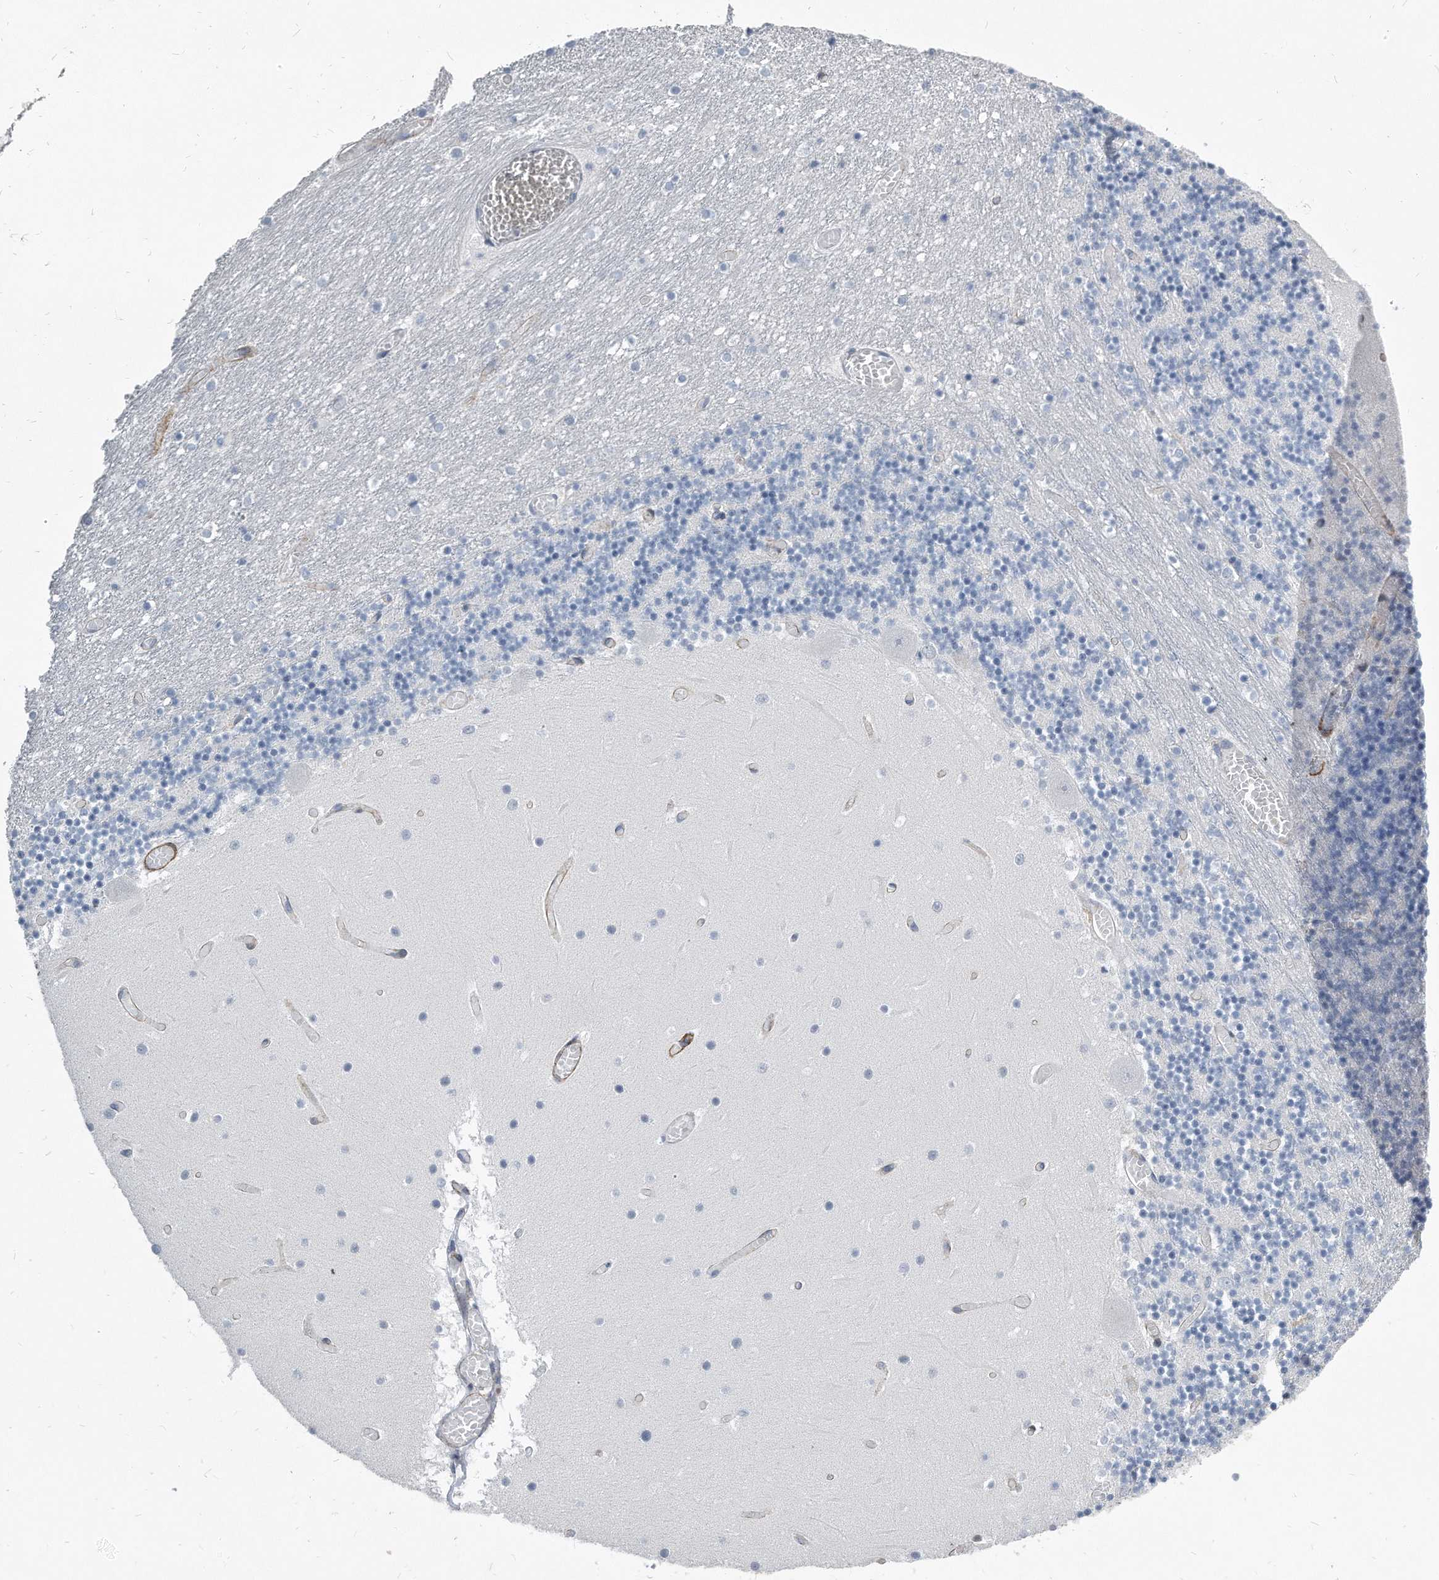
{"staining": {"intensity": "negative", "quantity": "none", "location": "none"}, "tissue": "cerebellum", "cell_type": "Cells in granular layer", "image_type": "normal", "snomed": [{"axis": "morphology", "description": "Normal tissue, NOS"}, {"axis": "topography", "description": "Cerebellum"}], "caption": "An immunohistochemistry (IHC) photomicrograph of unremarkable cerebellum is shown. There is no staining in cells in granular layer of cerebellum.", "gene": "EIF2B4", "patient": {"sex": "female", "age": 28}}